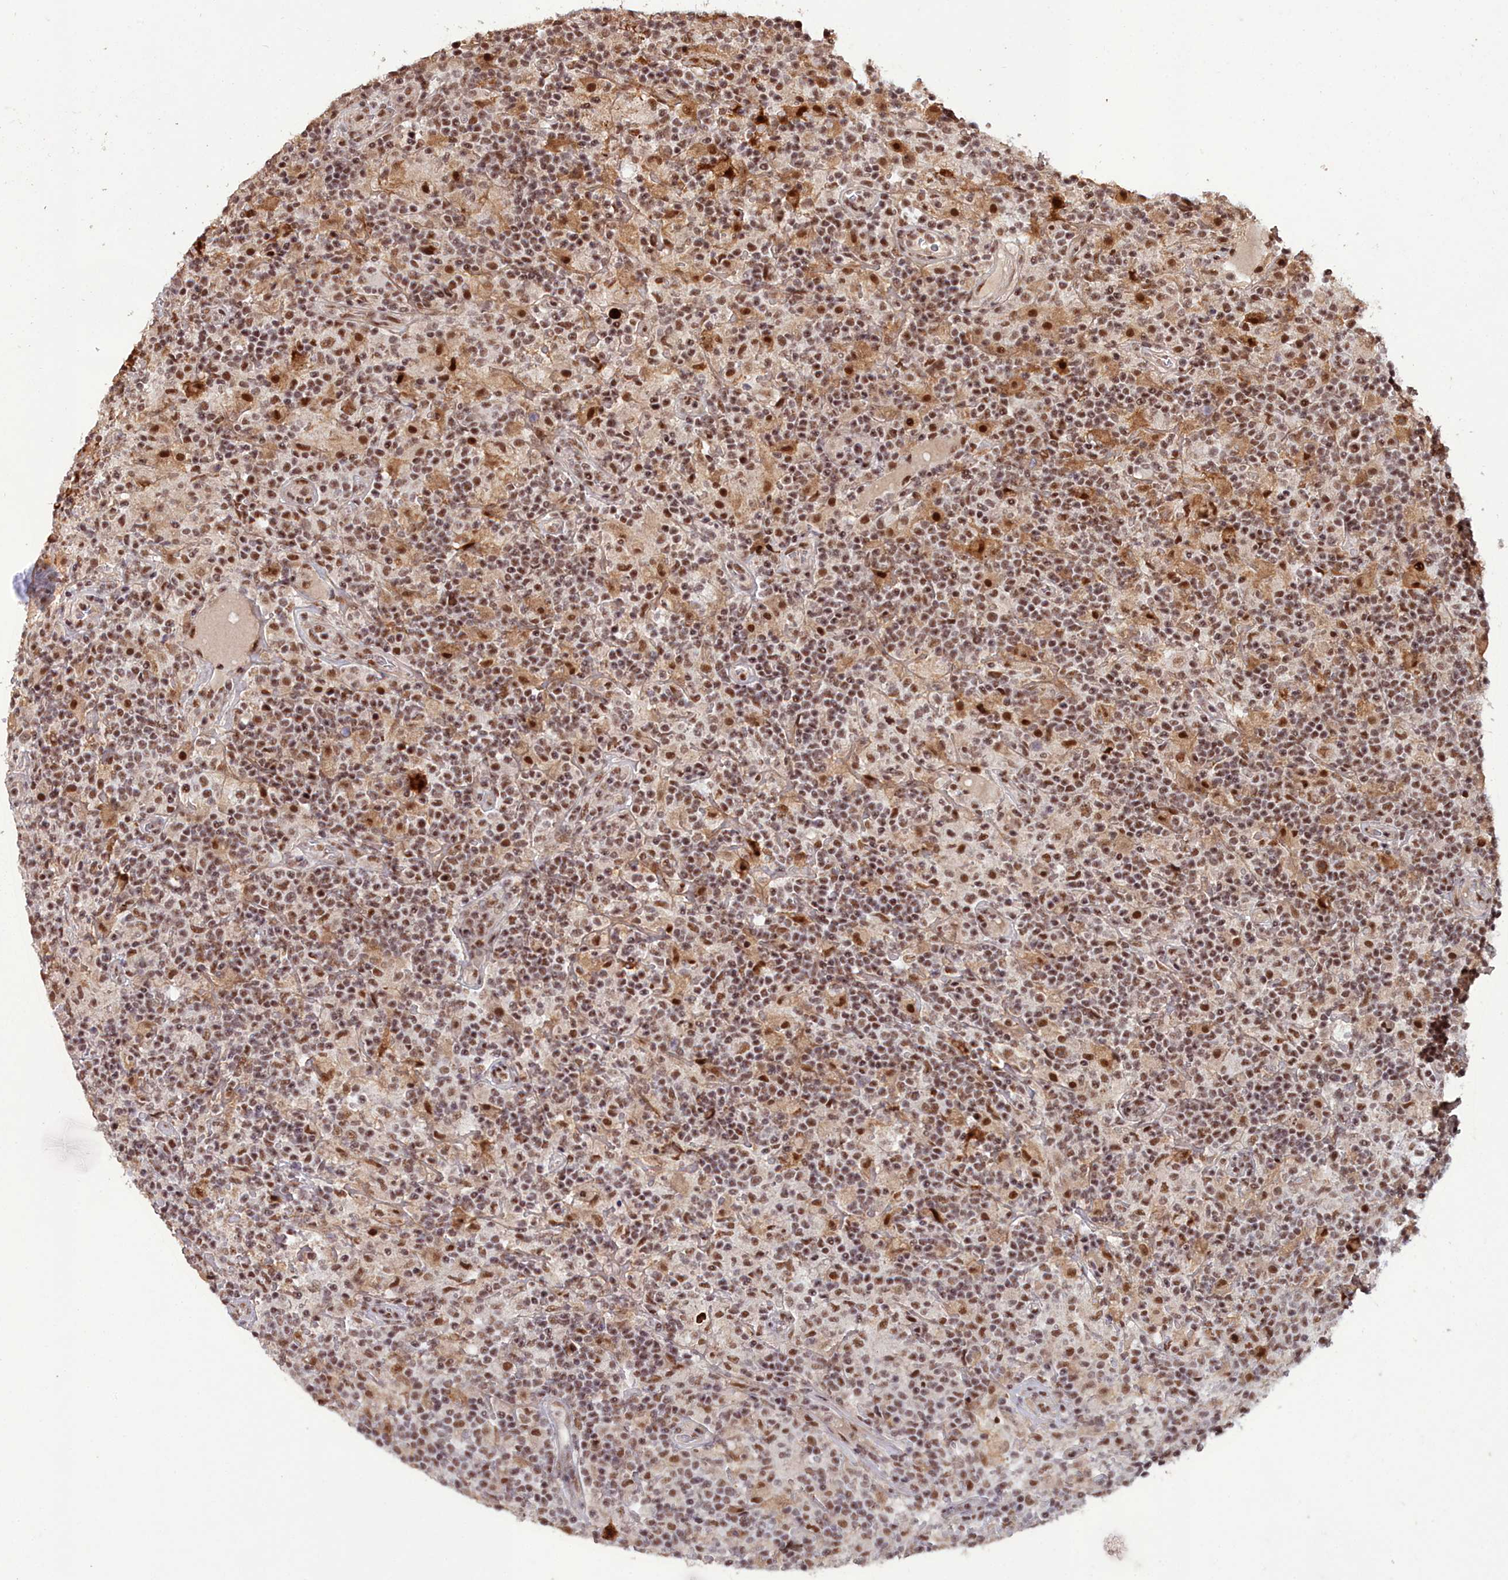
{"staining": {"intensity": "moderate", "quantity": ">75%", "location": "nuclear"}, "tissue": "lymphoma", "cell_type": "Tumor cells", "image_type": "cancer", "snomed": [{"axis": "morphology", "description": "Hodgkin's disease, NOS"}, {"axis": "topography", "description": "Lymph node"}], "caption": "DAB immunohistochemical staining of lymphoma exhibits moderate nuclear protein positivity in about >75% of tumor cells.", "gene": "CXXC1", "patient": {"sex": "male", "age": 70}}